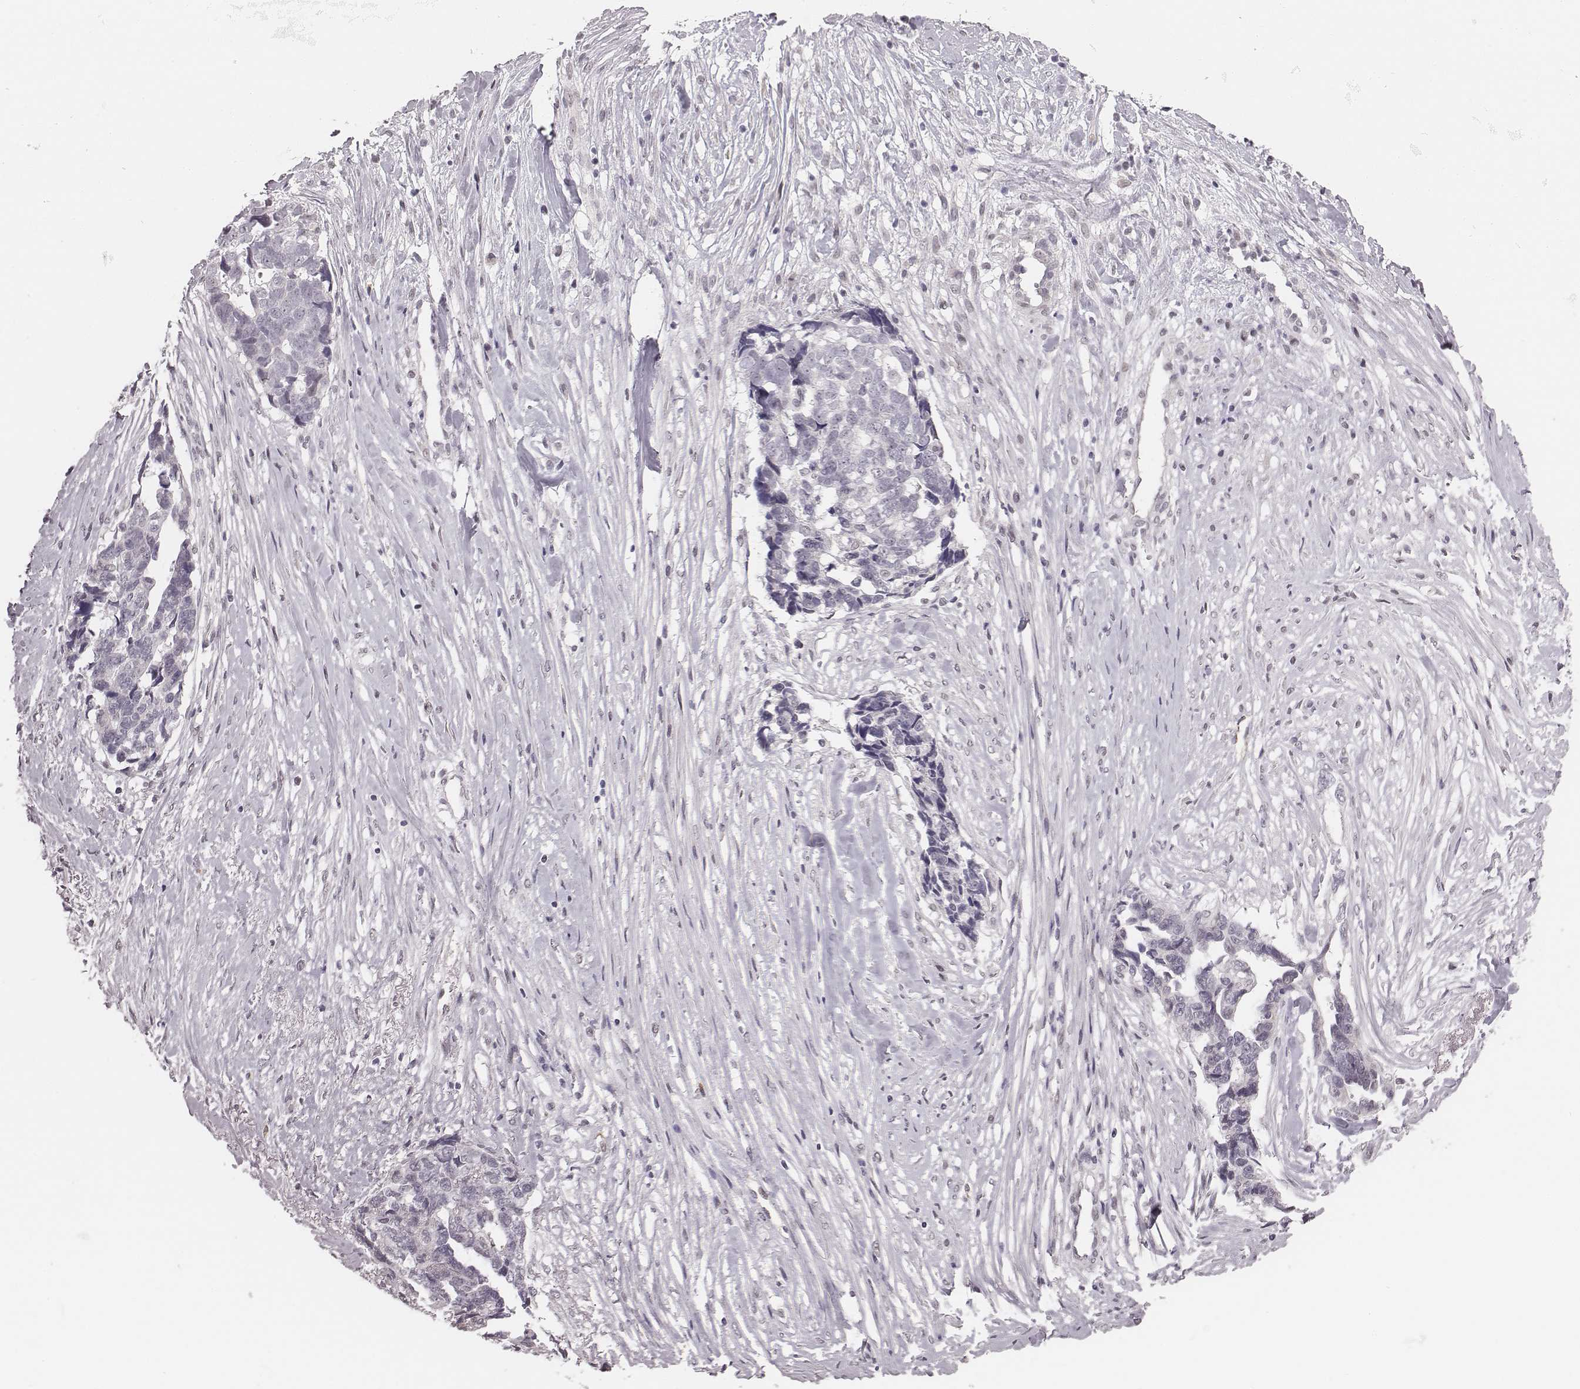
{"staining": {"intensity": "negative", "quantity": "none", "location": "none"}, "tissue": "ovarian cancer", "cell_type": "Tumor cells", "image_type": "cancer", "snomed": [{"axis": "morphology", "description": "Cystadenocarcinoma, serous, NOS"}, {"axis": "topography", "description": "Ovary"}], "caption": "Histopathology image shows no protein positivity in tumor cells of serous cystadenocarcinoma (ovarian) tissue.", "gene": "RPGRIP1", "patient": {"sex": "female", "age": 69}}